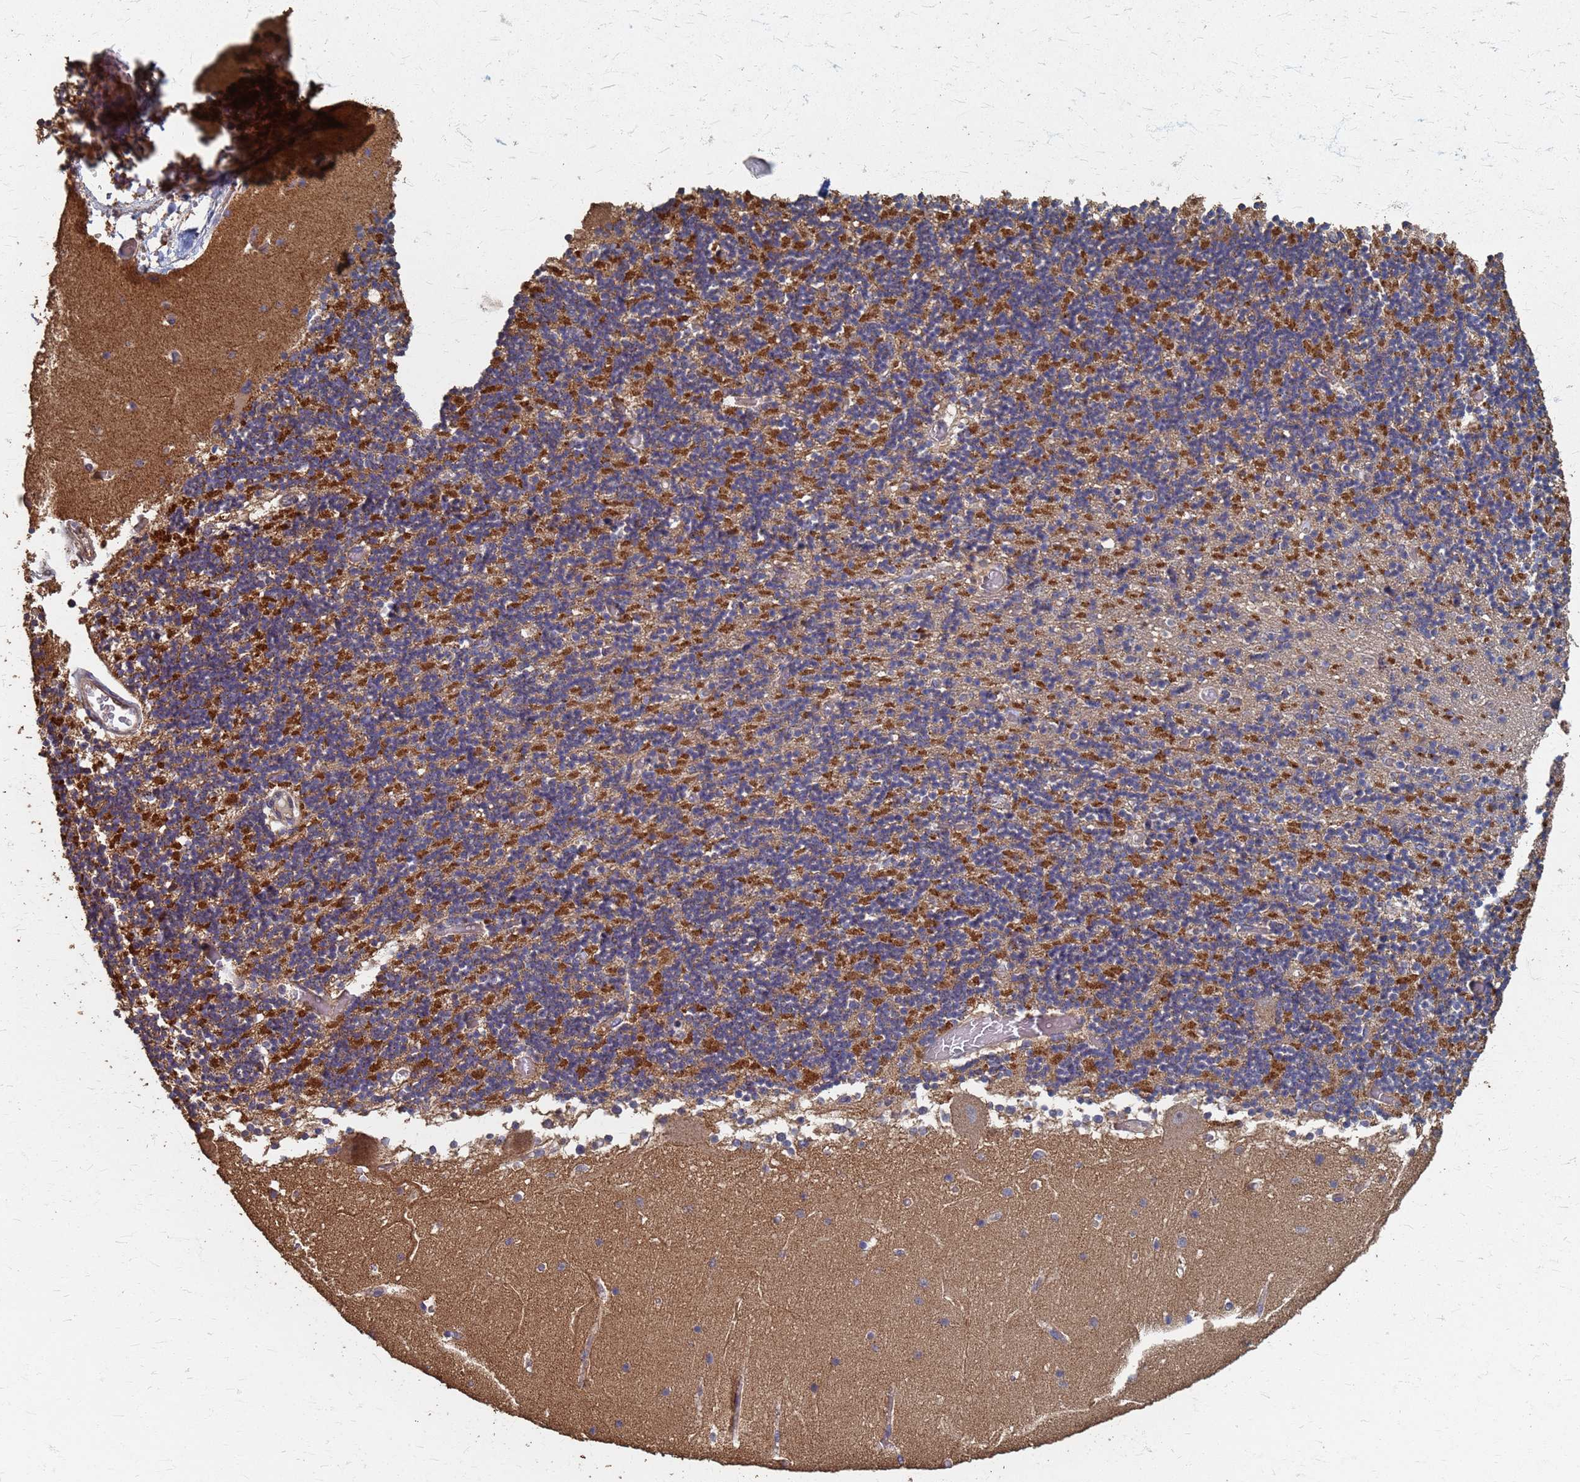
{"staining": {"intensity": "moderate", "quantity": "25%-75%", "location": "cytoplasmic/membranous"}, "tissue": "cerebellum", "cell_type": "Cells in granular layer", "image_type": "normal", "snomed": [{"axis": "morphology", "description": "Normal tissue, NOS"}, {"axis": "topography", "description": "Cerebellum"}], "caption": "Cells in granular layer display medium levels of moderate cytoplasmic/membranous staining in approximately 25%-75% of cells in normal cerebellum.", "gene": "DPH5", "patient": {"sex": "female", "age": 28}}